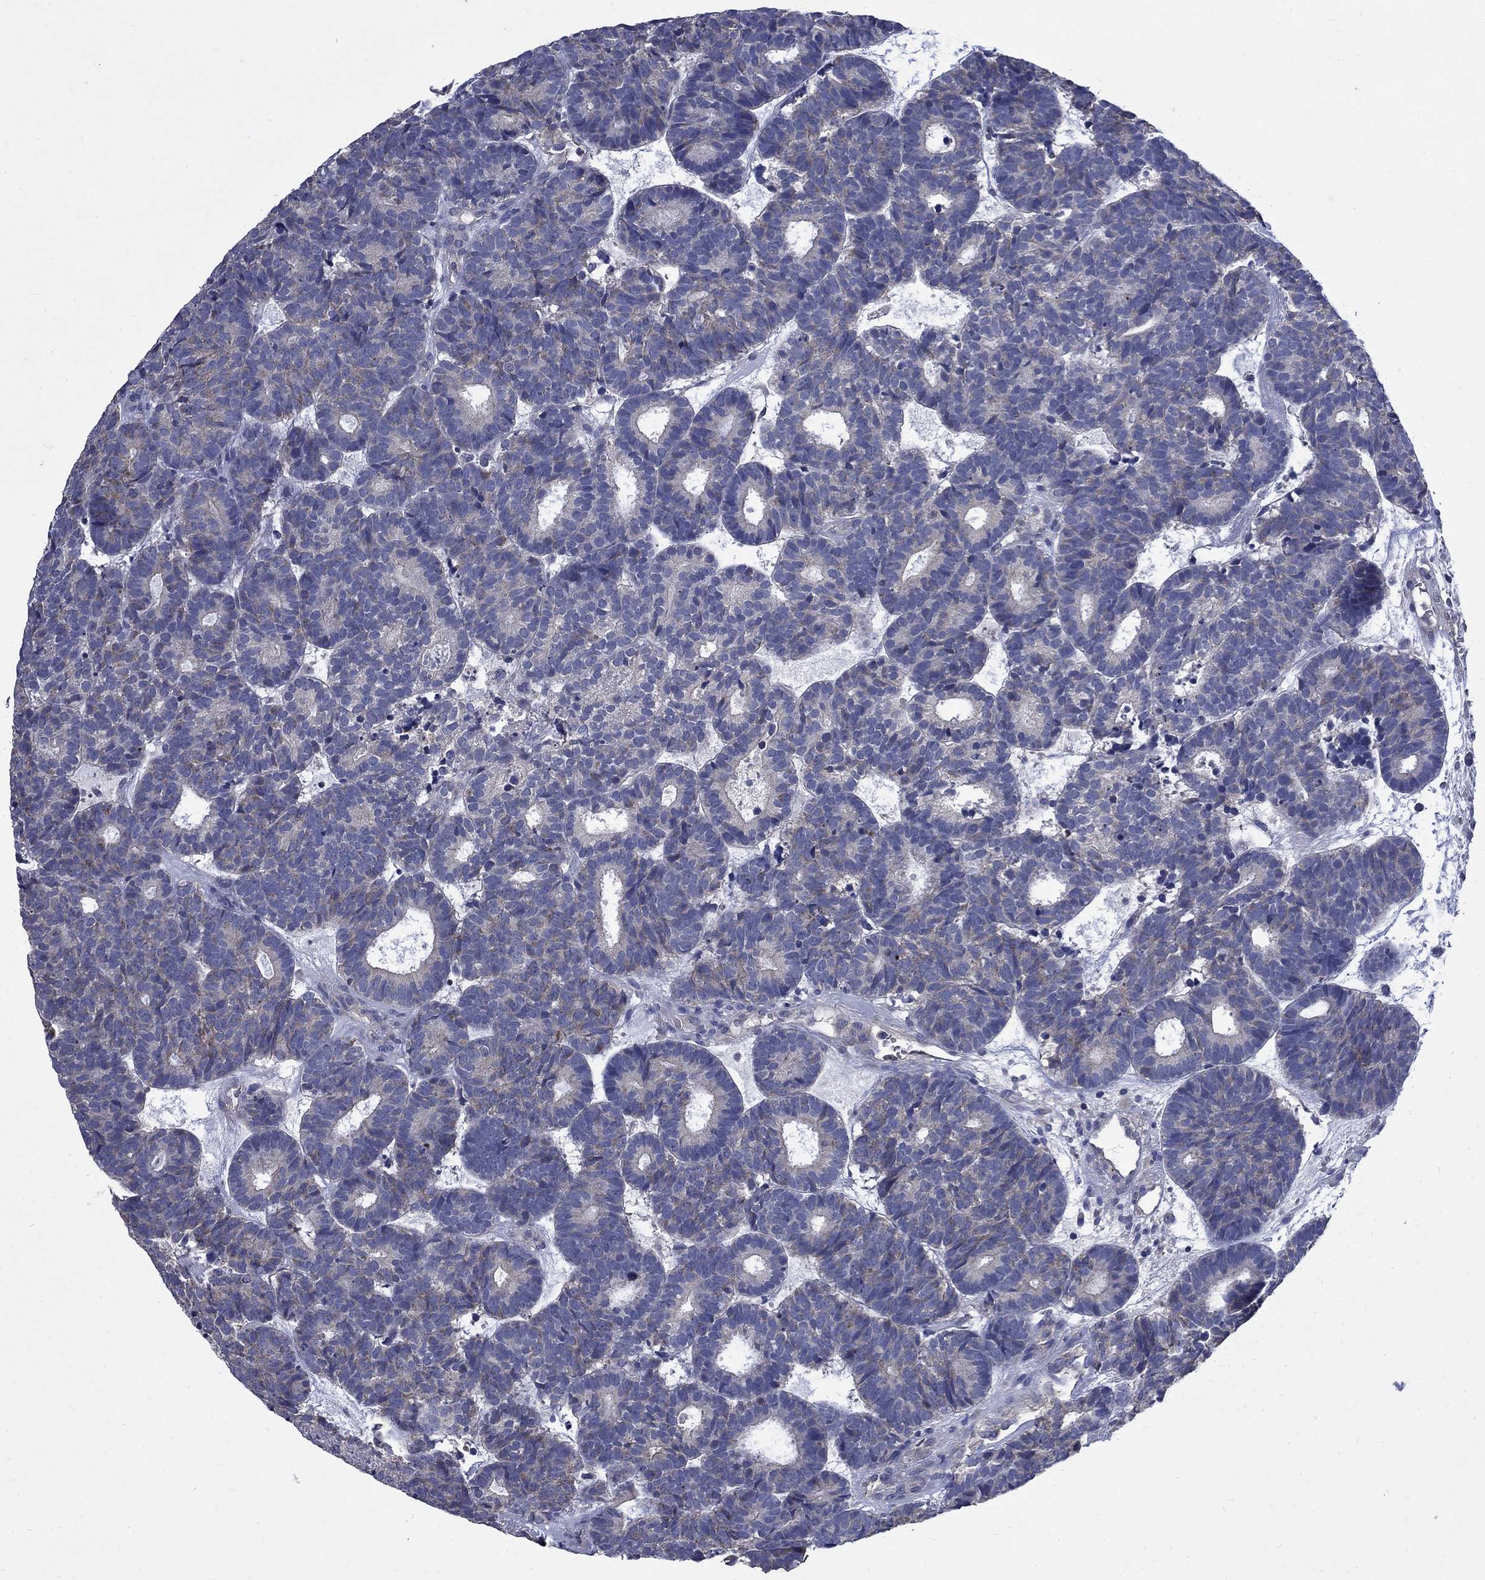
{"staining": {"intensity": "negative", "quantity": "none", "location": "none"}, "tissue": "head and neck cancer", "cell_type": "Tumor cells", "image_type": "cancer", "snomed": [{"axis": "morphology", "description": "Adenocarcinoma, NOS"}, {"axis": "topography", "description": "Head-Neck"}], "caption": "A histopathology image of human head and neck adenocarcinoma is negative for staining in tumor cells.", "gene": "HSPA12A", "patient": {"sex": "female", "age": 81}}